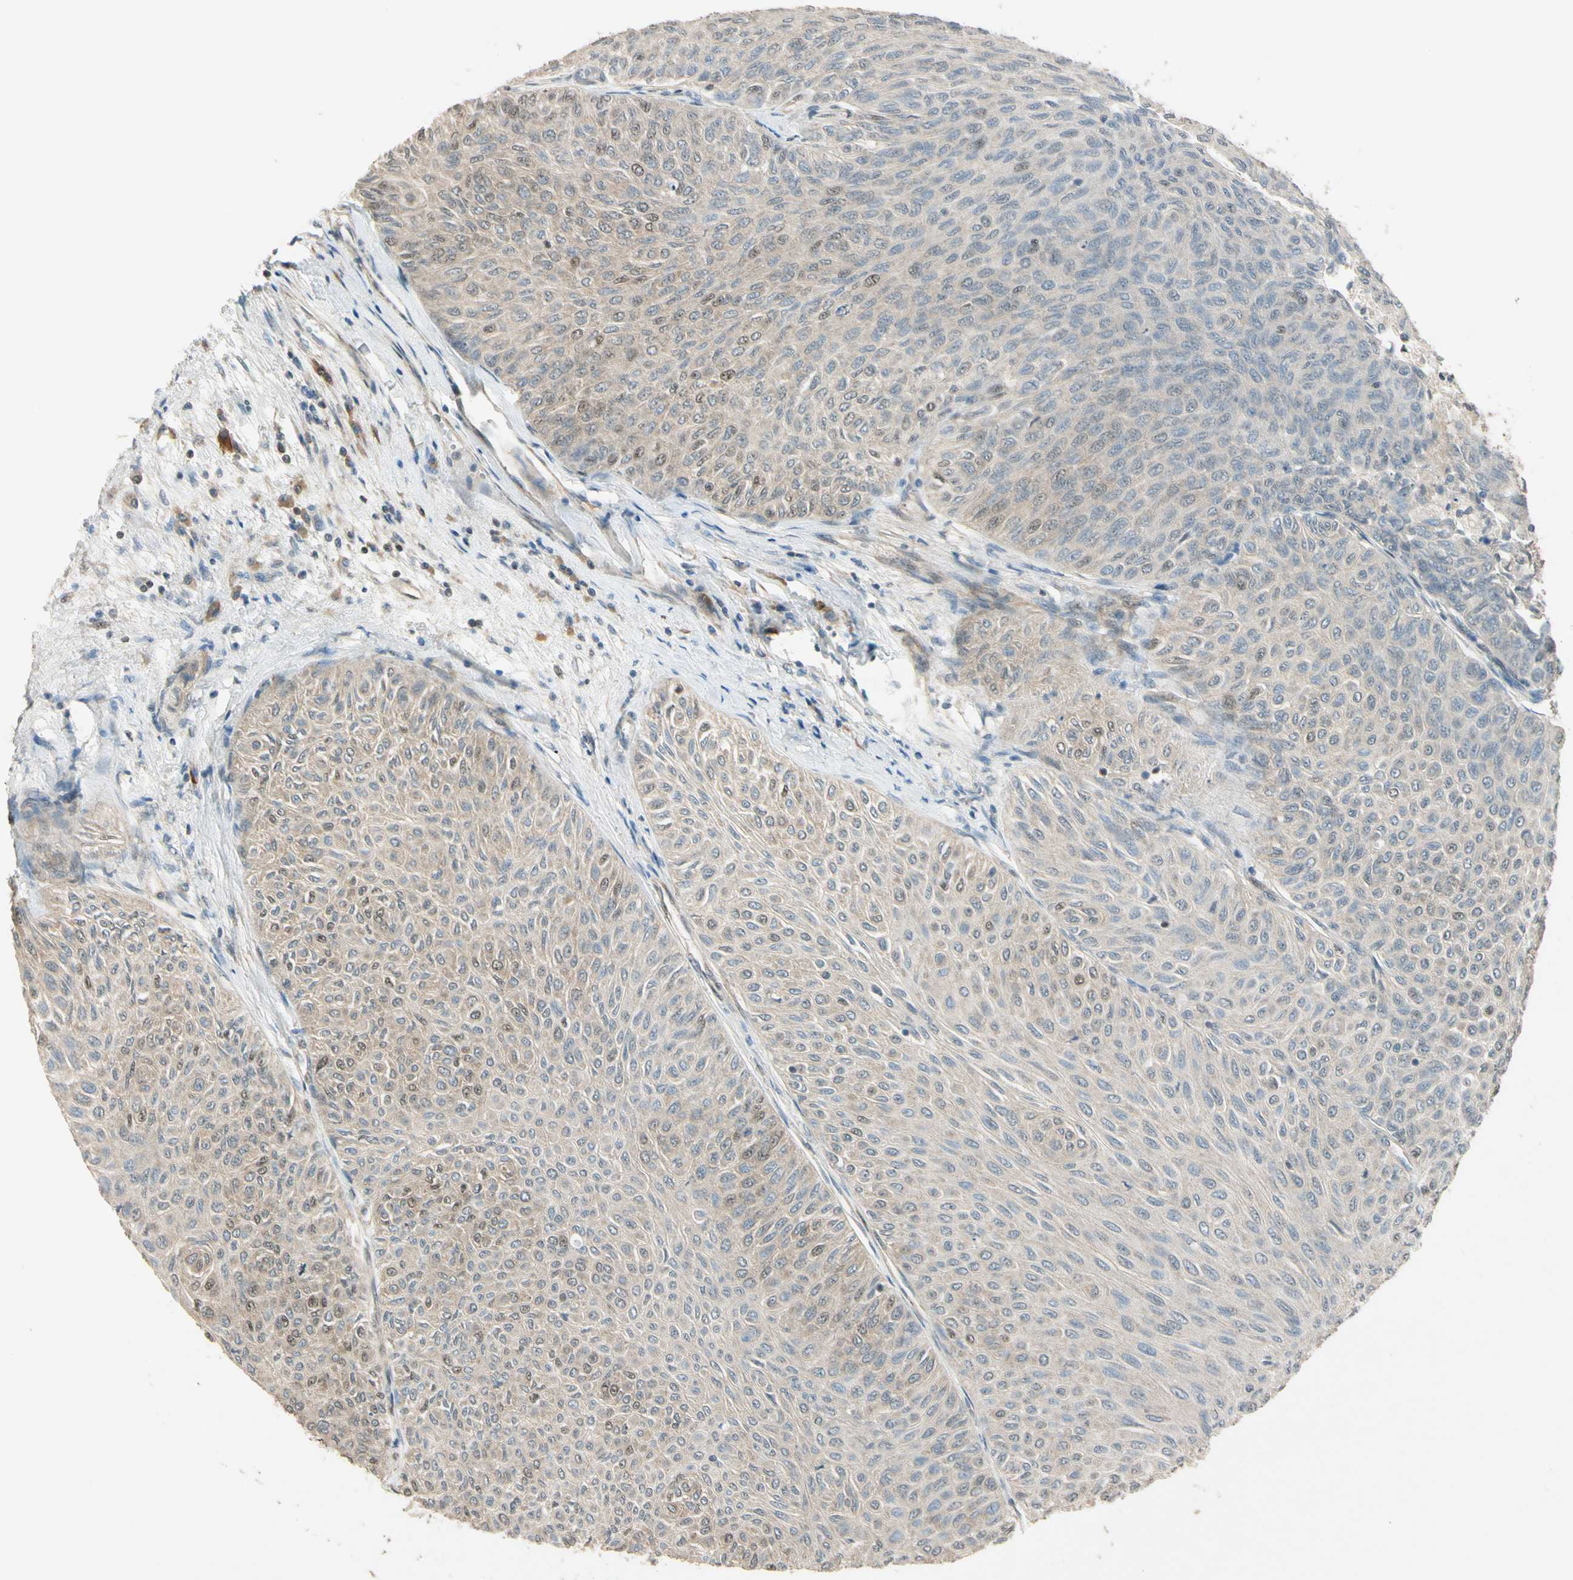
{"staining": {"intensity": "moderate", "quantity": ">75%", "location": "cytoplasmic/membranous,nuclear"}, "tissue": "urothelial cancer", "cell_type": "Tumor cells", "image_type": "cancer", "snomed": [{"axis": "morphology", "description": "Urothelial carcinoma, Low grade"}, {"axis": "topography", "description": "Urinary bladder"}], "caption": "There is medium levels of moderate cytoplasmic/membranous and nuclear staining in tumor cells of urothelial carcinoma (low-grade), as demonstrated by immunohistochemical staining (brown color).", "gene": "MCPH1", "patient": {"sex": "male", "age": 78}}